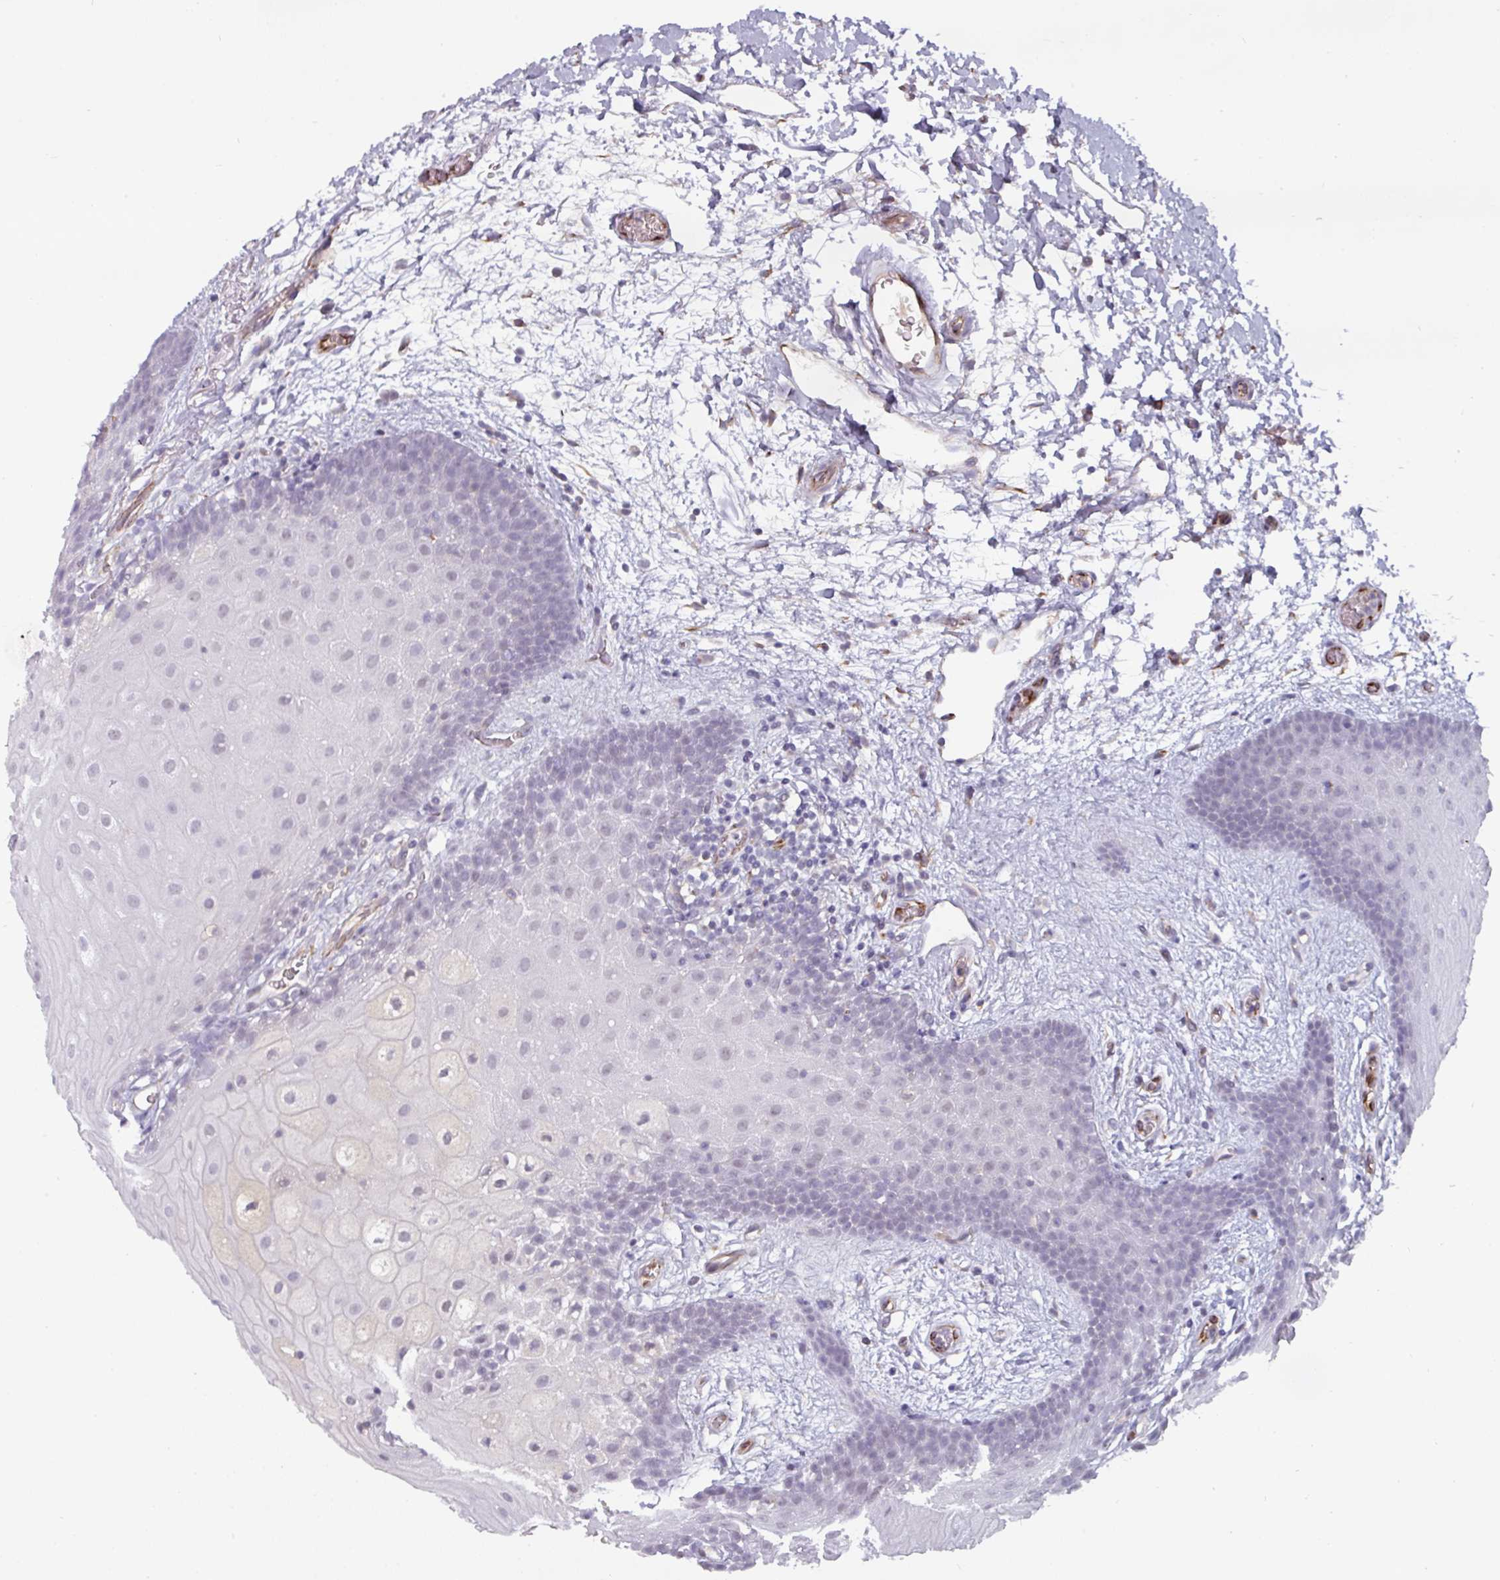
{"staining": {"intensity": "negative", "quantity": "none", "location": "none"}, "tissue": "oral mucosa", "cell_type": "Squamous epithelial cells", "image_type": "normal", "snomed": [{"axis": "morphology", "description": "Normal tissue, NOS"}, {"axis": "morphology", "description": "Squamous cell carcinoma, NOS"}, {"axis": "topography", "description": "Oral tissue"}, {"axis": "topography", "description": "Tounge, NOS"}, {"axis": "topography", "description": "Head-Neck"}], "caption": "Squamous epithelial cells are negative for protein expression in normal human oral mucosa. (Brightfield microscopy of DAB (3,3'-diaminobenzidine) IHC at high magnification).", "gene": "EYA3", "patient": {"sex": "male", "age": 76}}